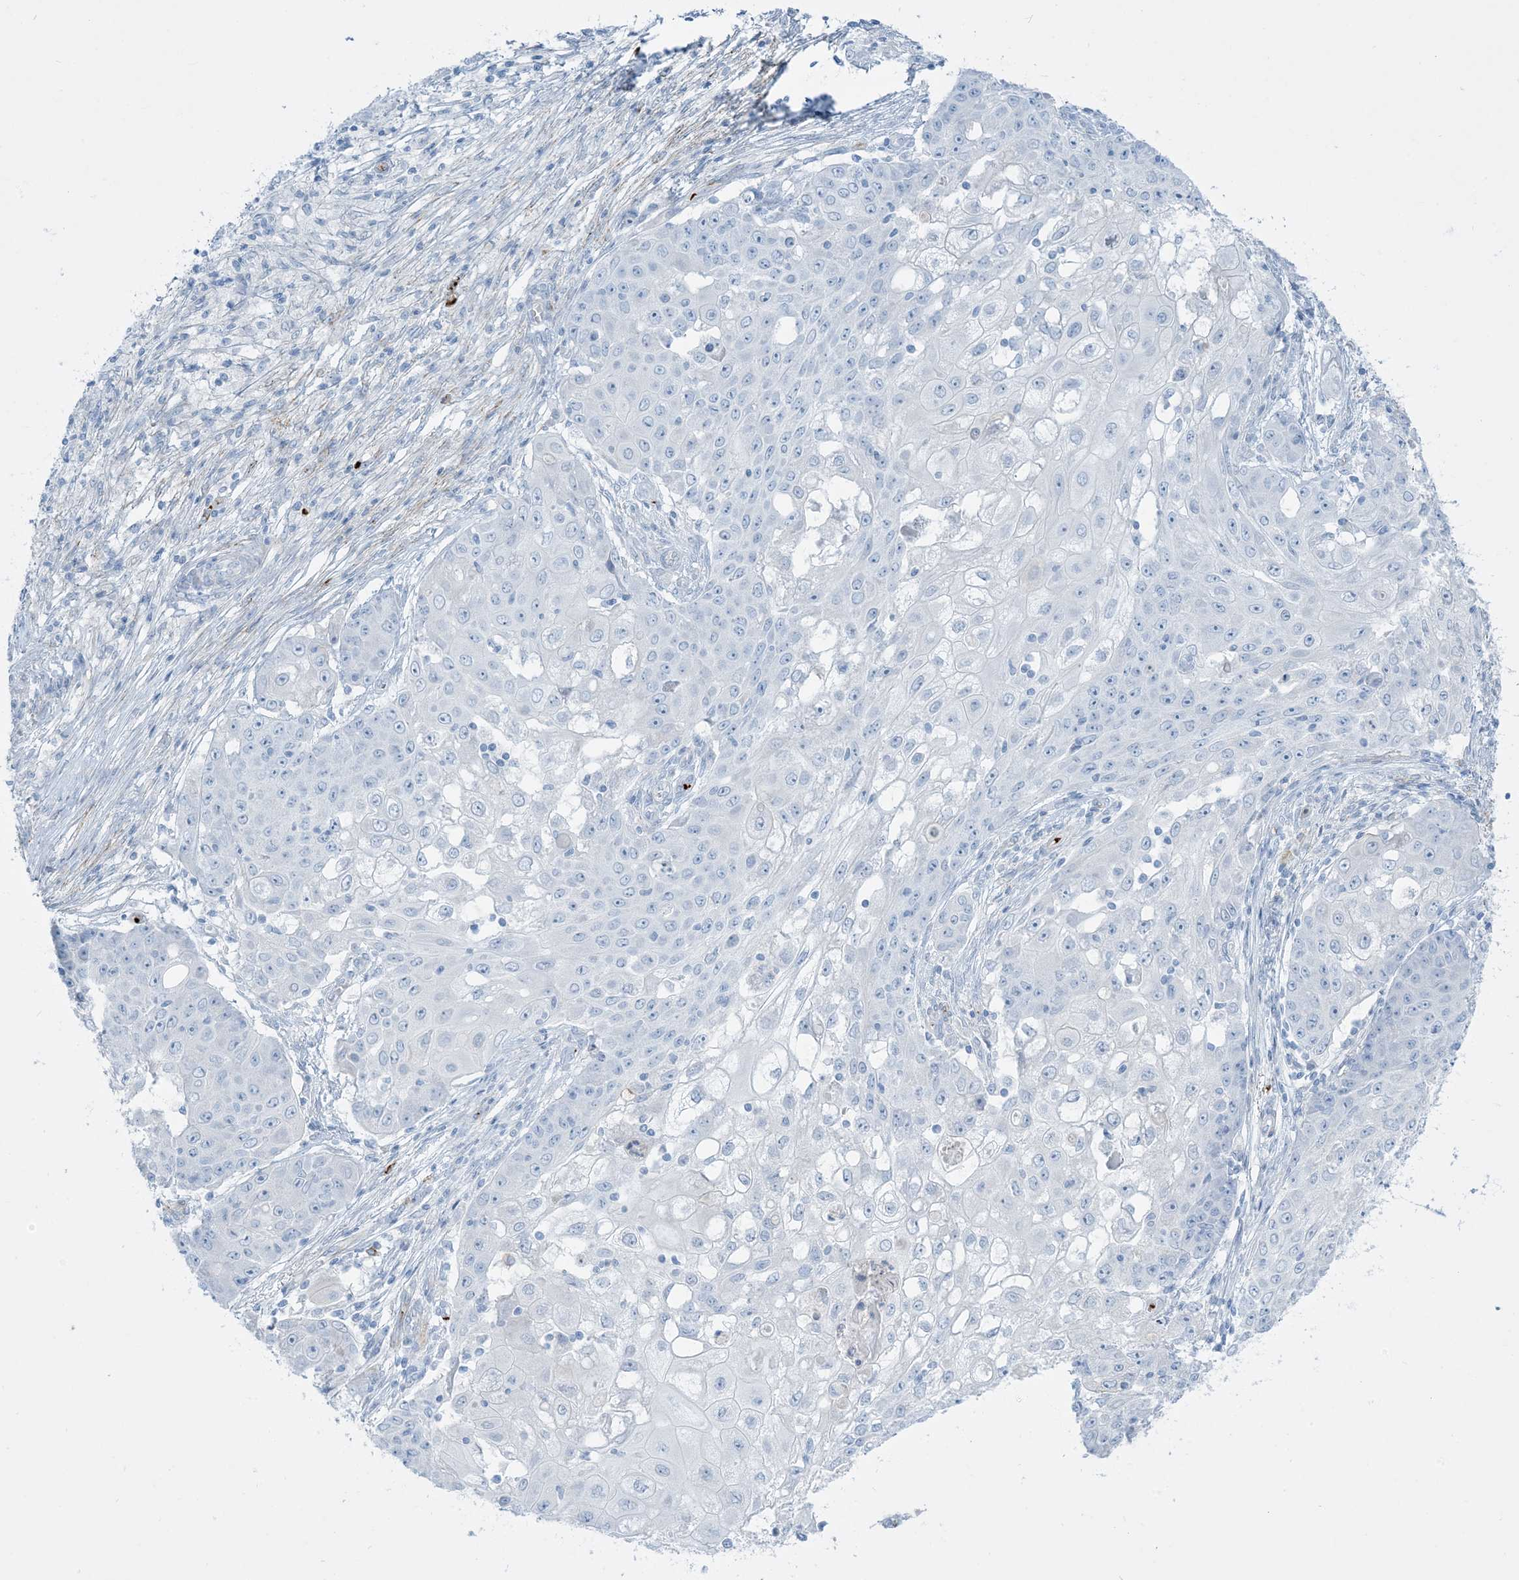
{"staining": {"intensity": "negative", "quantity": "none", "location": "none"}, "tissue": "ovarian cancer", "cell_type": "Tumor cells", "image_type": "cancer", "snomed": [{"axis": "morphology", "description": "Carcinoma, endometroid"}, {"axis": "topography", "description": "Ovary"}], "caption": "Ovarian cancer (endometroid carcinoma) stained for a protein using immunohistochemistry (IHC) displays no staining tumor cells.", "gene": "EPS8L3", "patient": {"sex": "female", "age": 42}}